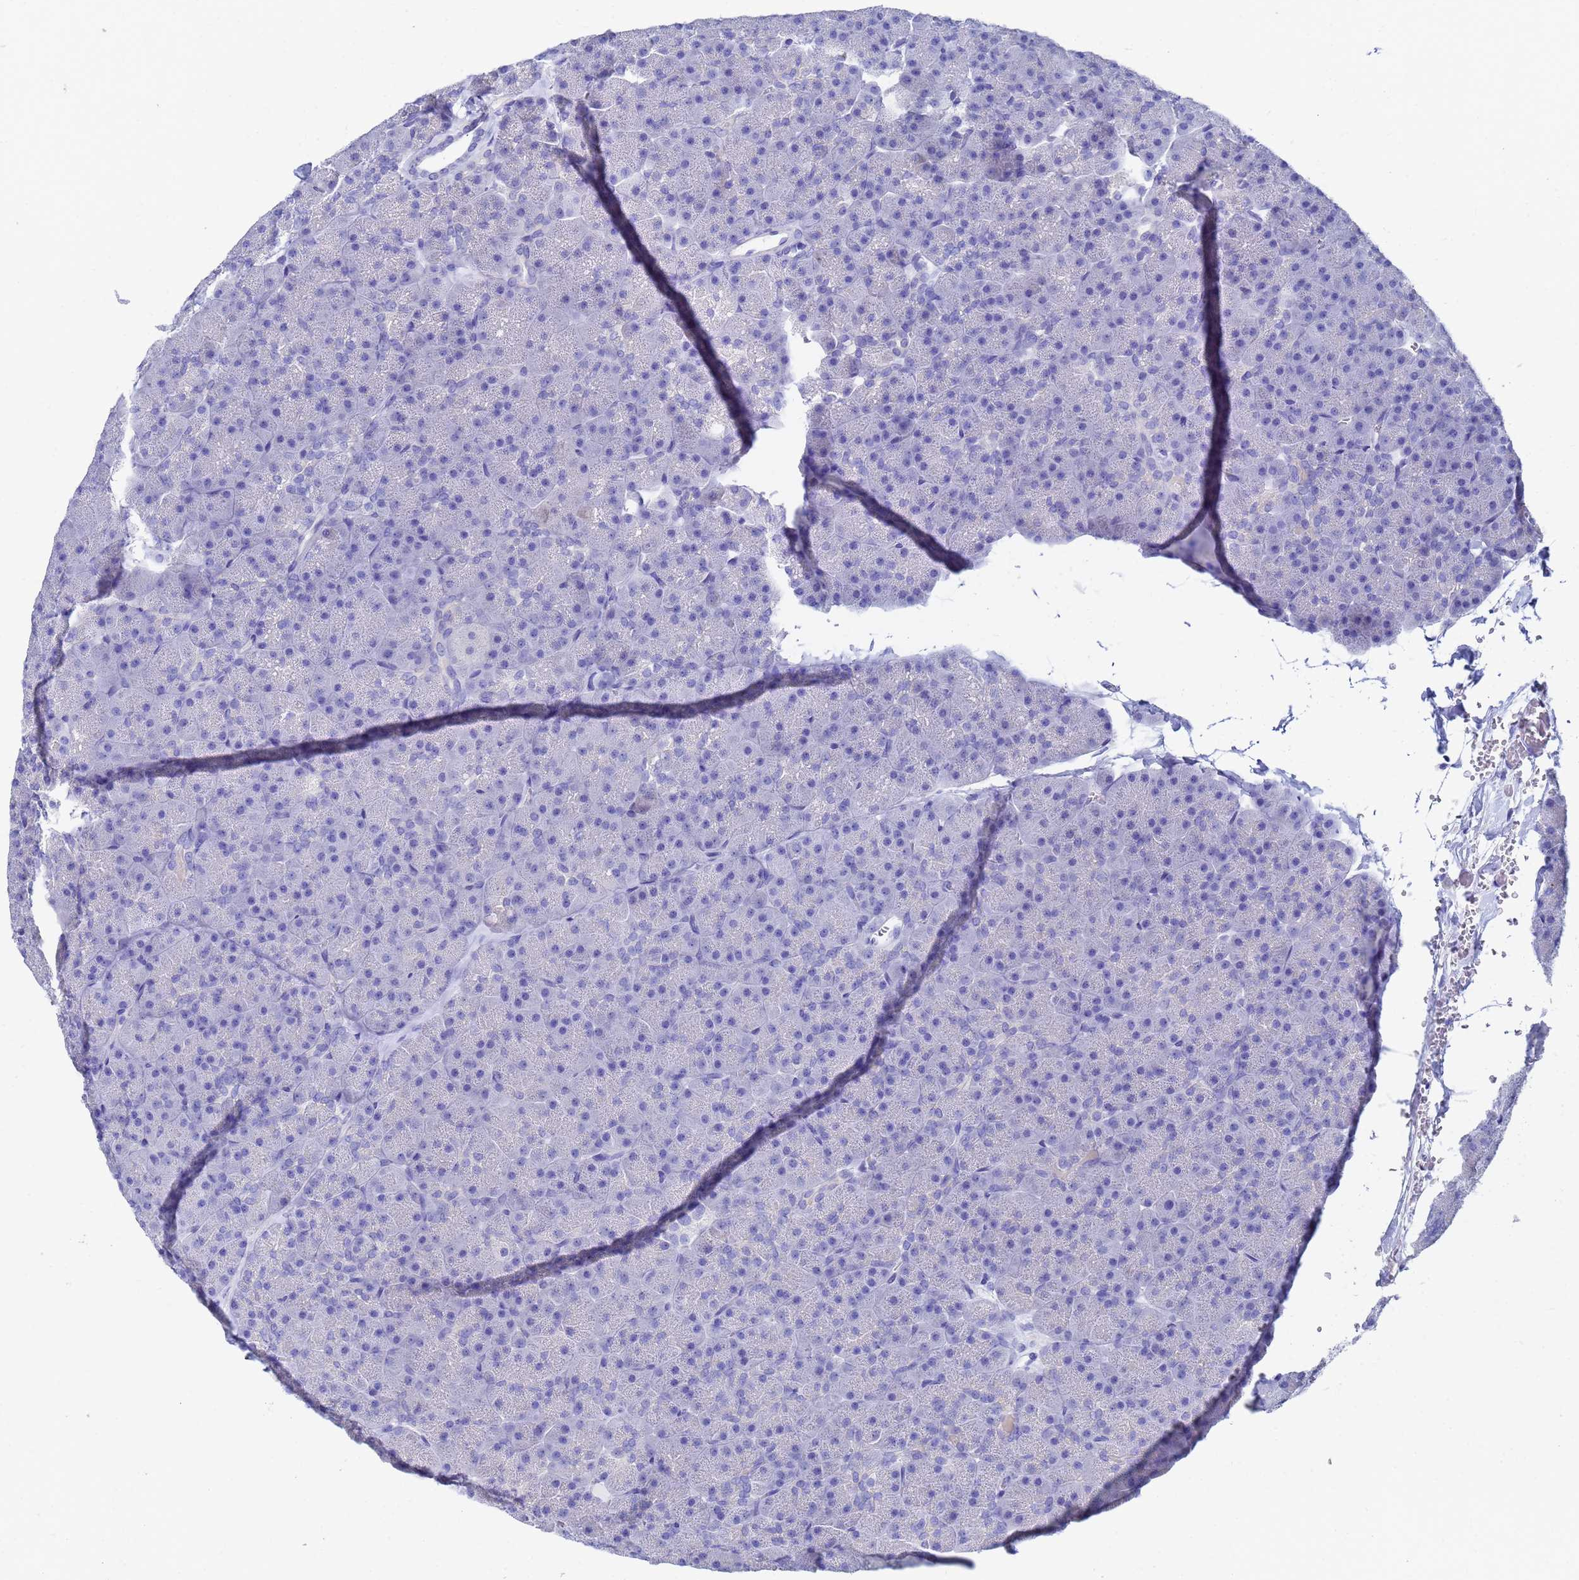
{"staining": {"intensity": "negative", "quantity": "none", "location": "none"}, "tissue": "pancreas", "cell_type": "Exocrine glandular cells", "image_type": "normal", "snomed": [{"axis": "morphology", "description": "Normal tissue, NOS"}, {"axis": "topography", "description": "Pancreas"}], "caption": "Immunohistochemistry histopathology image of unremarkable pancreas: human pancreas stained with DAB (3,3'-diaminobenzidine) exhibits no significant protein positivity in exocrine glandular cells.", "gene": "C2orf72", "patient": {"sex": "male", "age": 36}}